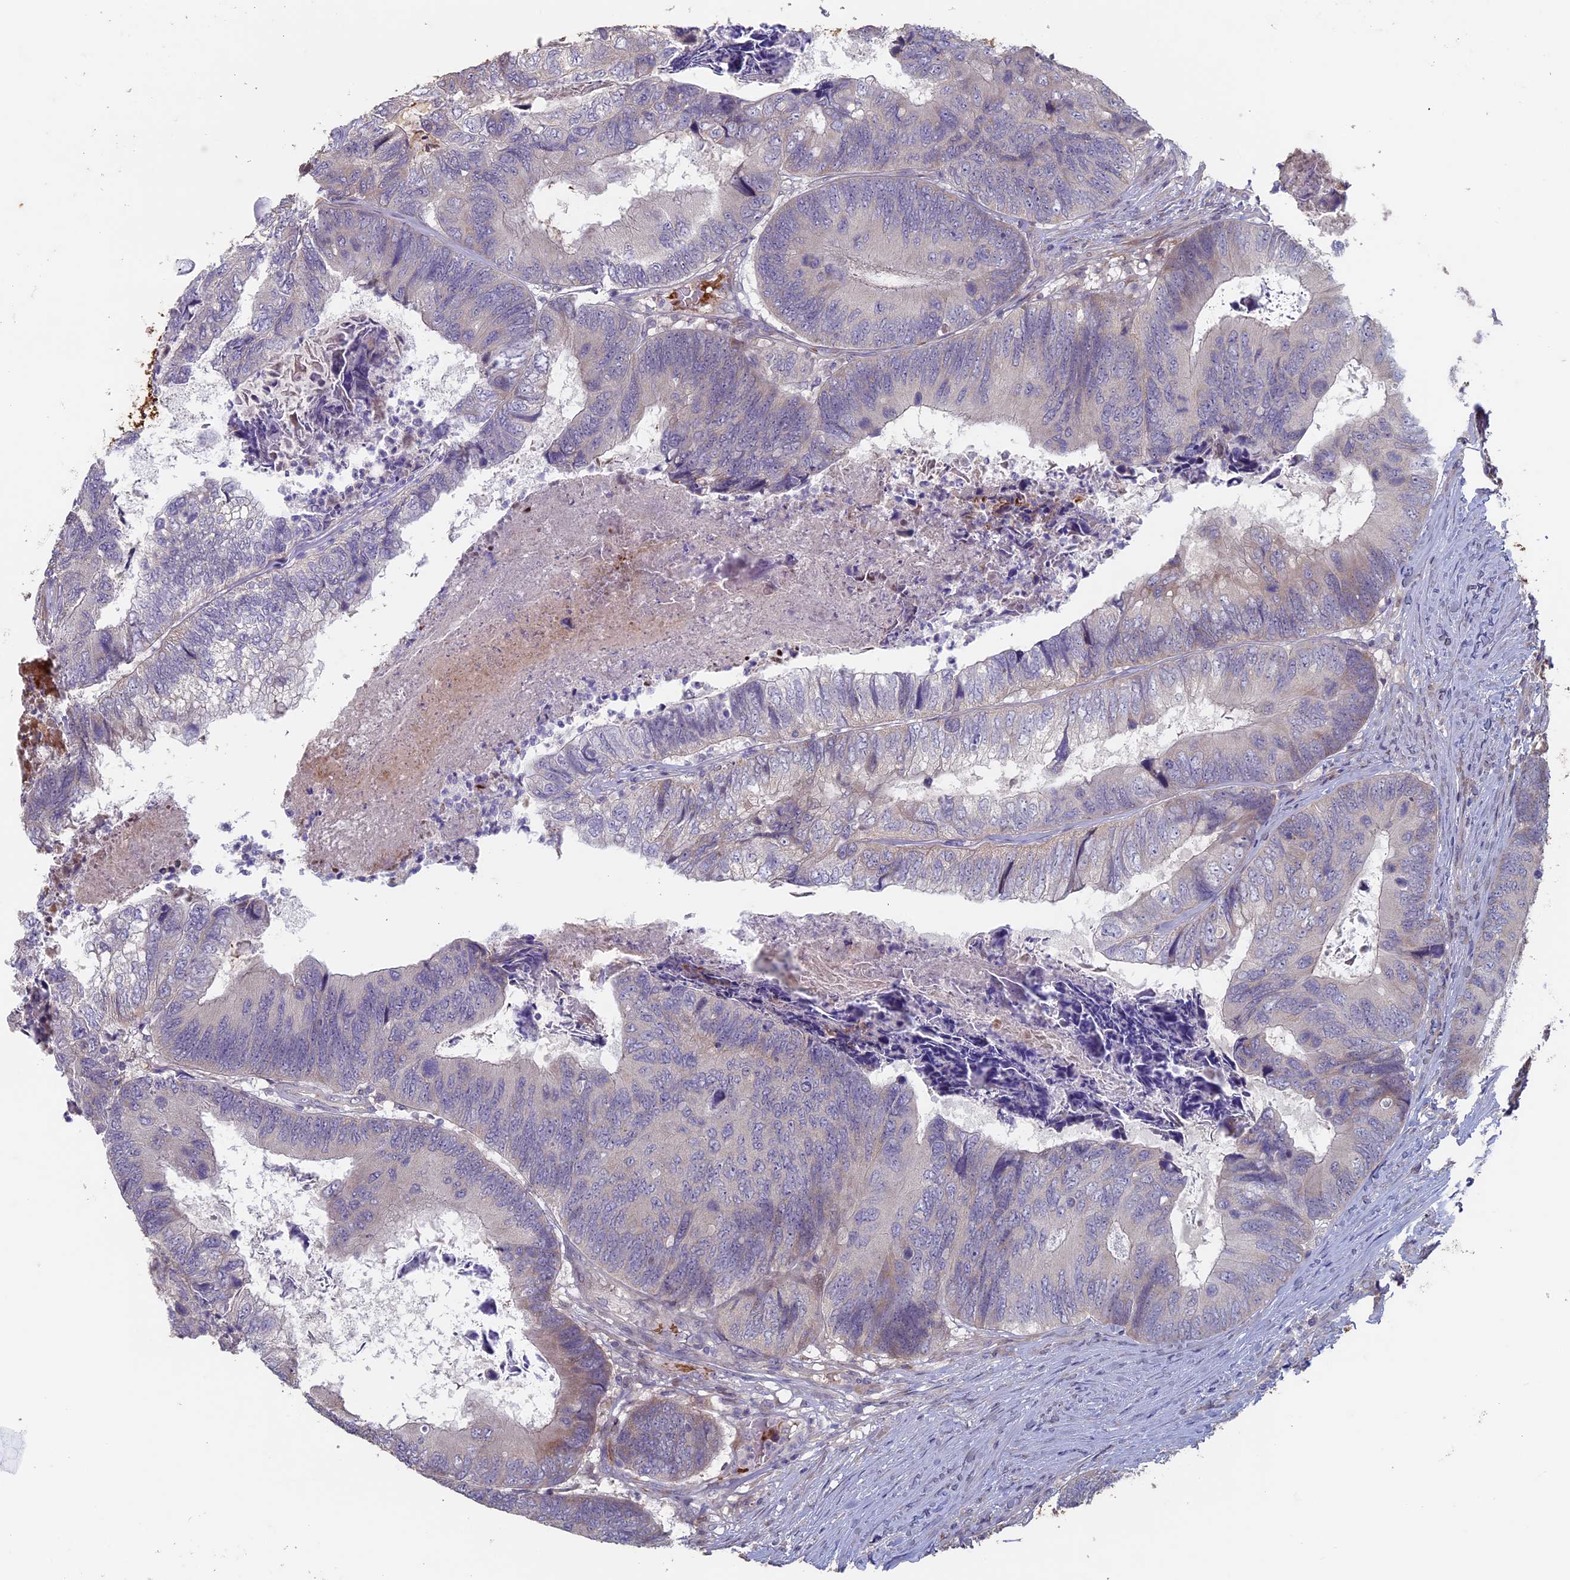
{"staining": {"intensity": "negative", "quantity": "none", "location": "none"}, "tissue": "colorectal cancer", "cell_type": "Tumor cells", "image_type": "cancer", "snomed": [{"axis": "morphology", "description": "Adenocarcinoma, NOS"}, {"axis": "topography", "description": "Colon"}], "caption": "Protein analysis of colorectal cancer shows no significant staining in tumor cells. (DAB IHC visualized using brightfield microscopy, high magnification).", "gene": "RCCD1", "patient": {"sex": "female", "age": 67}}